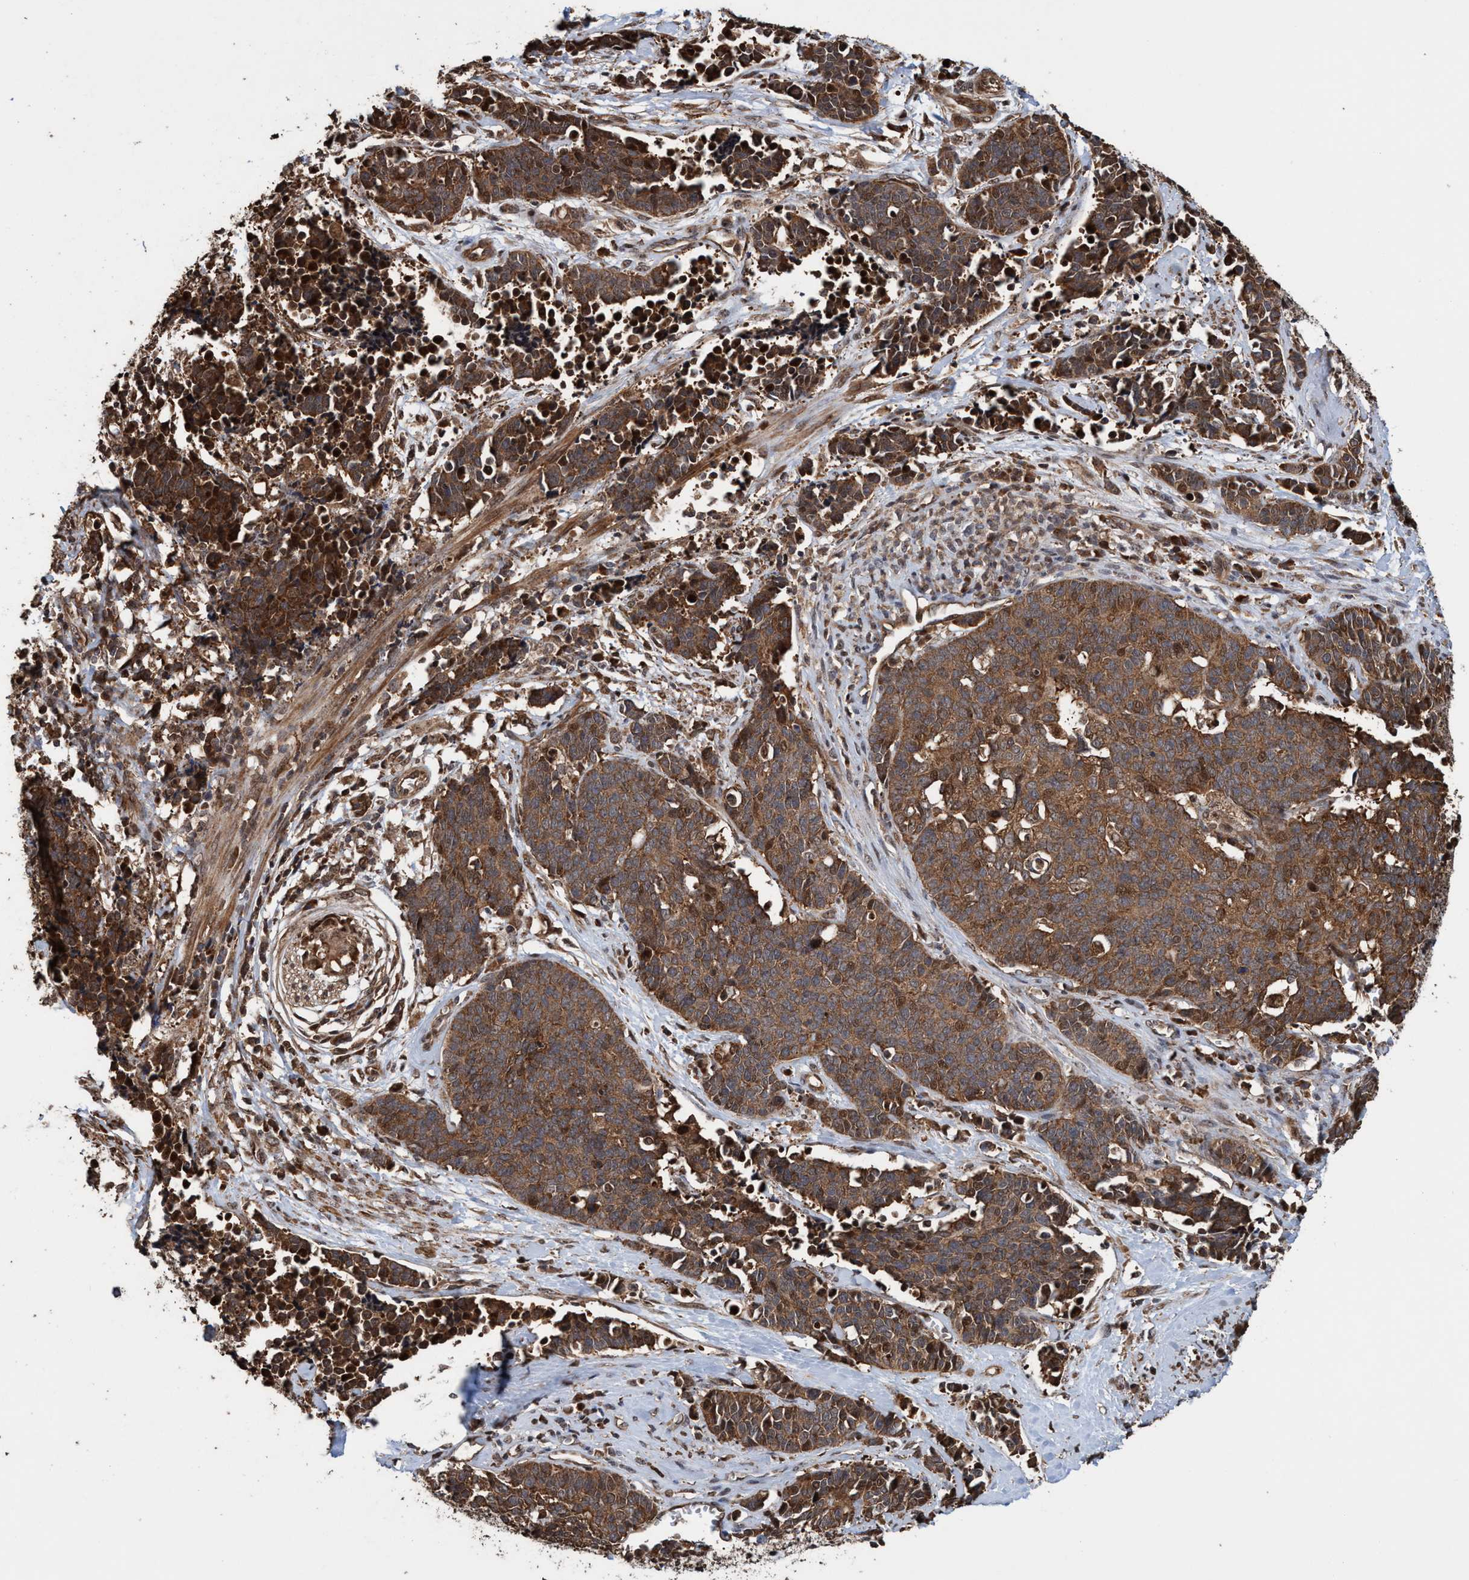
{"staining": {"intensity": "moderate", "quantity": ">75%", "location": "cytoplasmic/membranous,nuclear"}, "tissue": "cervical cancer", "cell_type": "Tumor cells", "image_type": "cancer", "snomed": [{"axis": "morphology", "description": "Squamous cell carcinoma, NOS"}, {"axis": "topography", "description": "Cervix"}], "caption": "Tumor cells reveal moderate cytoplasmic/membranous and nuclear expression in approximately >75% of cells in cervical cancer (squamous cell carcinoma). (Stains: DAB (3,3'-diaminobenzidine) in brown, nuclei in blue, Microscopy: brightfield microscopy at high magnification).", "gene": "TRPC7", "patient": {"sex": "female", "age": 35}}